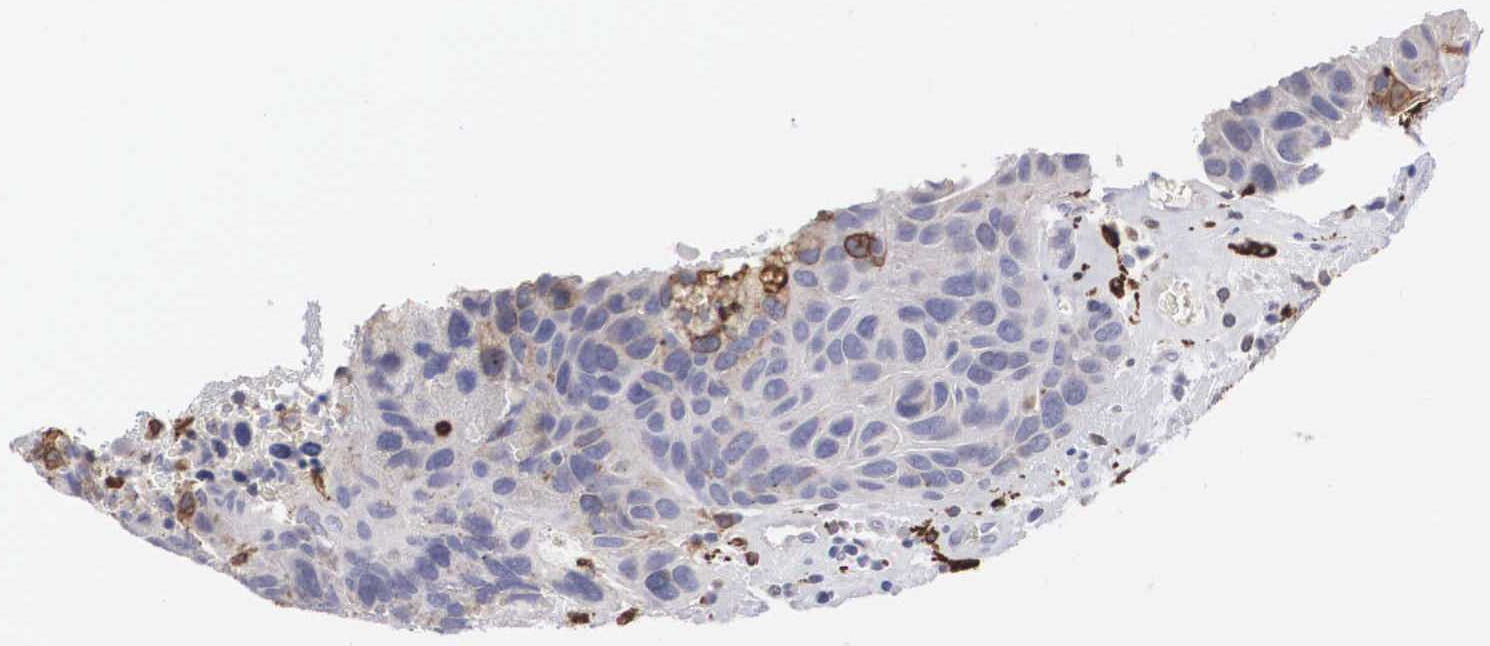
{"staining": {"intensity": "weak", "quantity": "<25%", "location": "cytoplasmic/membranous"}, "tissue": "urothelial cancer", "cell_type": "Tumor cells", "image_type": "cancer", "snomed": [{"axis": "morphology", "description": "Urothelial carcinoma, High grade"}, {"axis": "topography", "description": "Urinary bladder"}], "caption": "Immunohistochemical staining of high-grade urothelial carcinoma displays no significant positivity in tumor cells.", "gene": "HMOX1", "patient": {"sex": "male", "age": 66}}